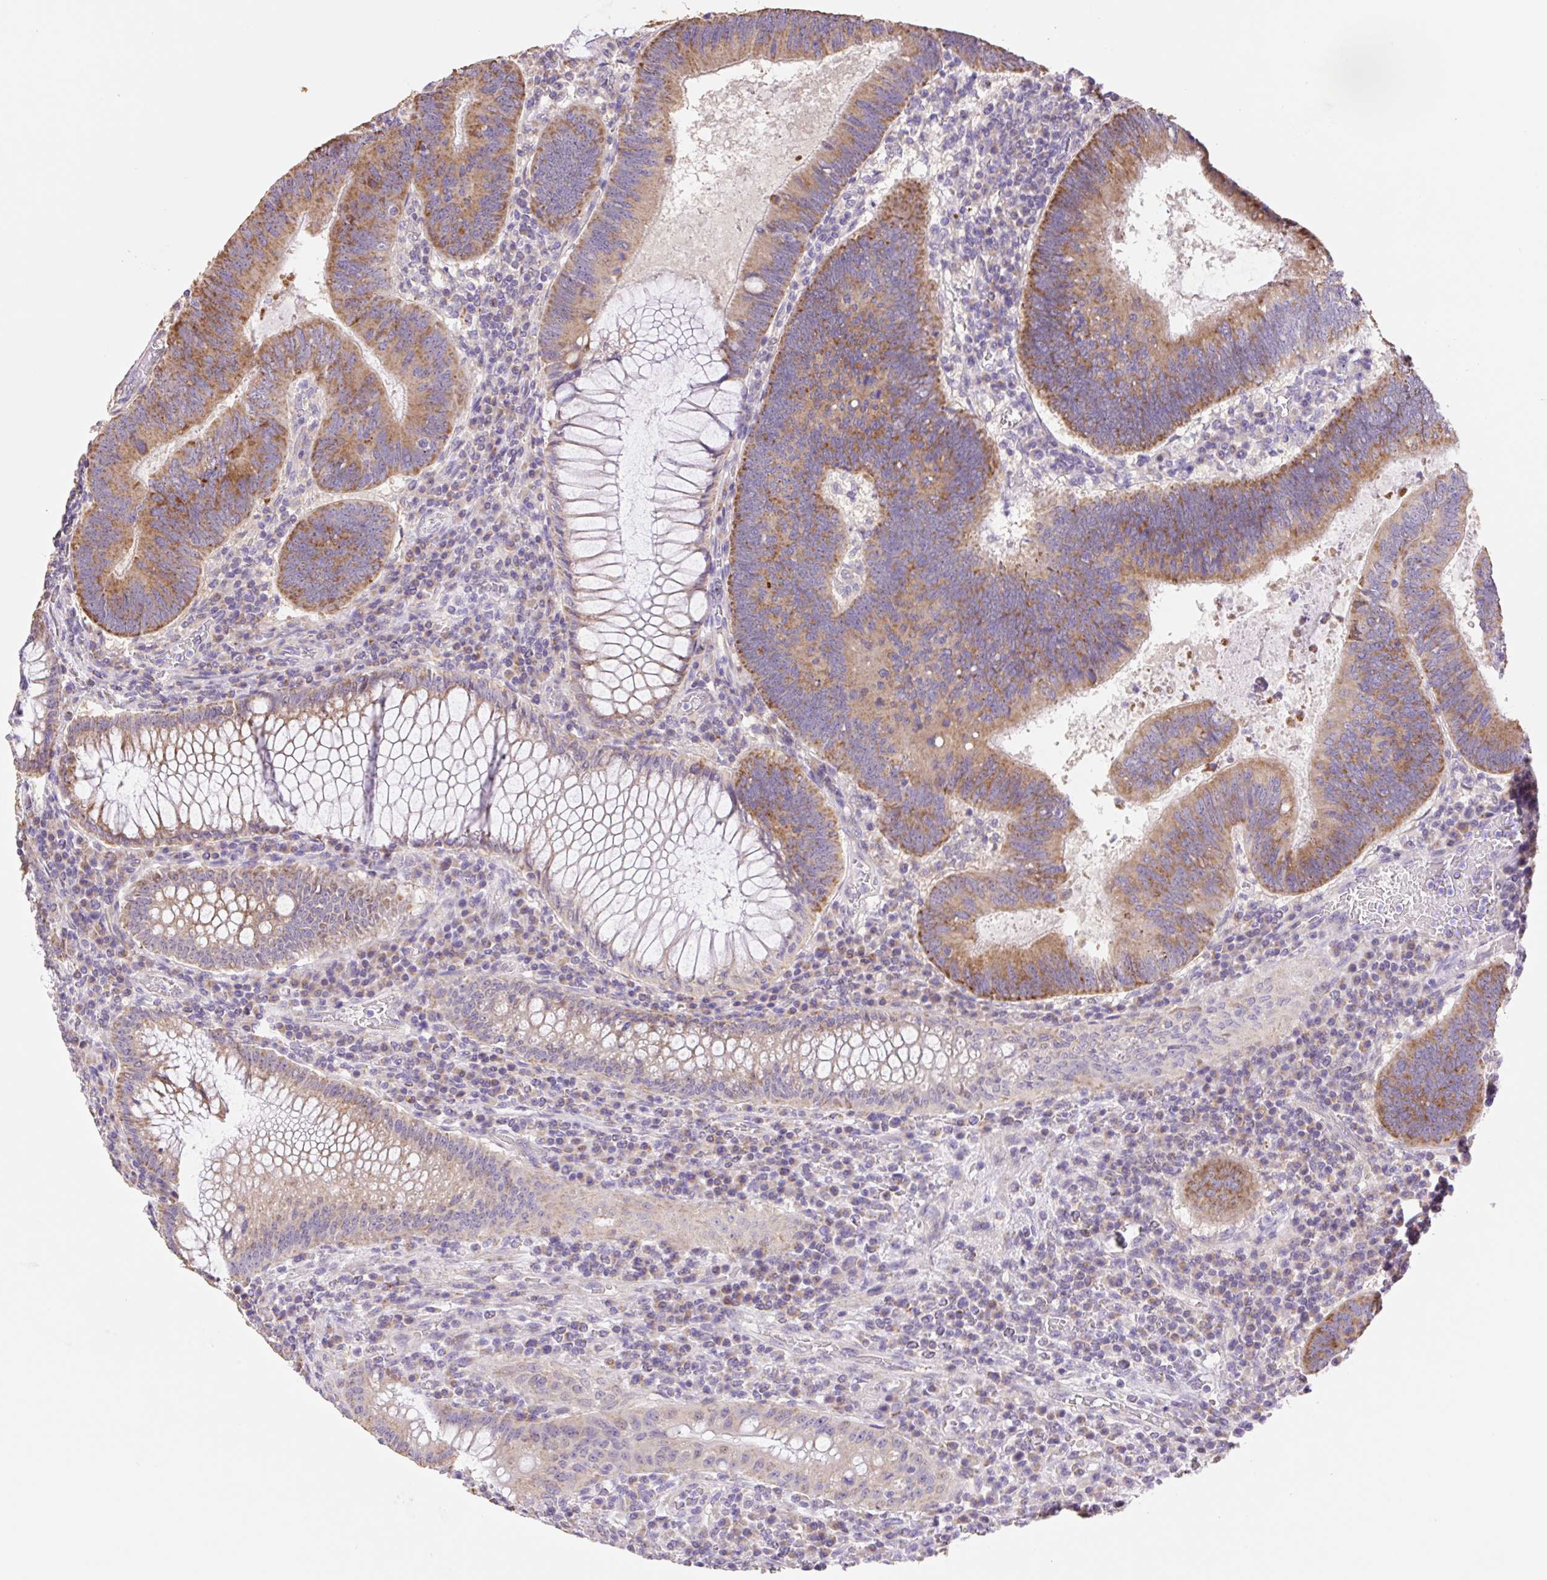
{"staining": {"intensity": "moderate", "quantity": ">75%", "location": "cytoplasmic/membranous"}, "tissue": "colorectal cancer", "cell_type": "Tumor cells", "image_type": "cancer", "snomed": [{"axis": "morphology", "description": "Adenocarcinoma, NOS"}, {"axis": "topography", "description": "Colon"}], "caption": "Colorectal cancer (adenocarcinoma) stained with DAB (3,3'-diaminobenzidine) immunohistochemistry shows medium levels of moderate cytoplasmic/membranous expression in about >75% of tumor cells.", "gene": "COPZ2", "patient": {"sex": "male", "age": 67}}